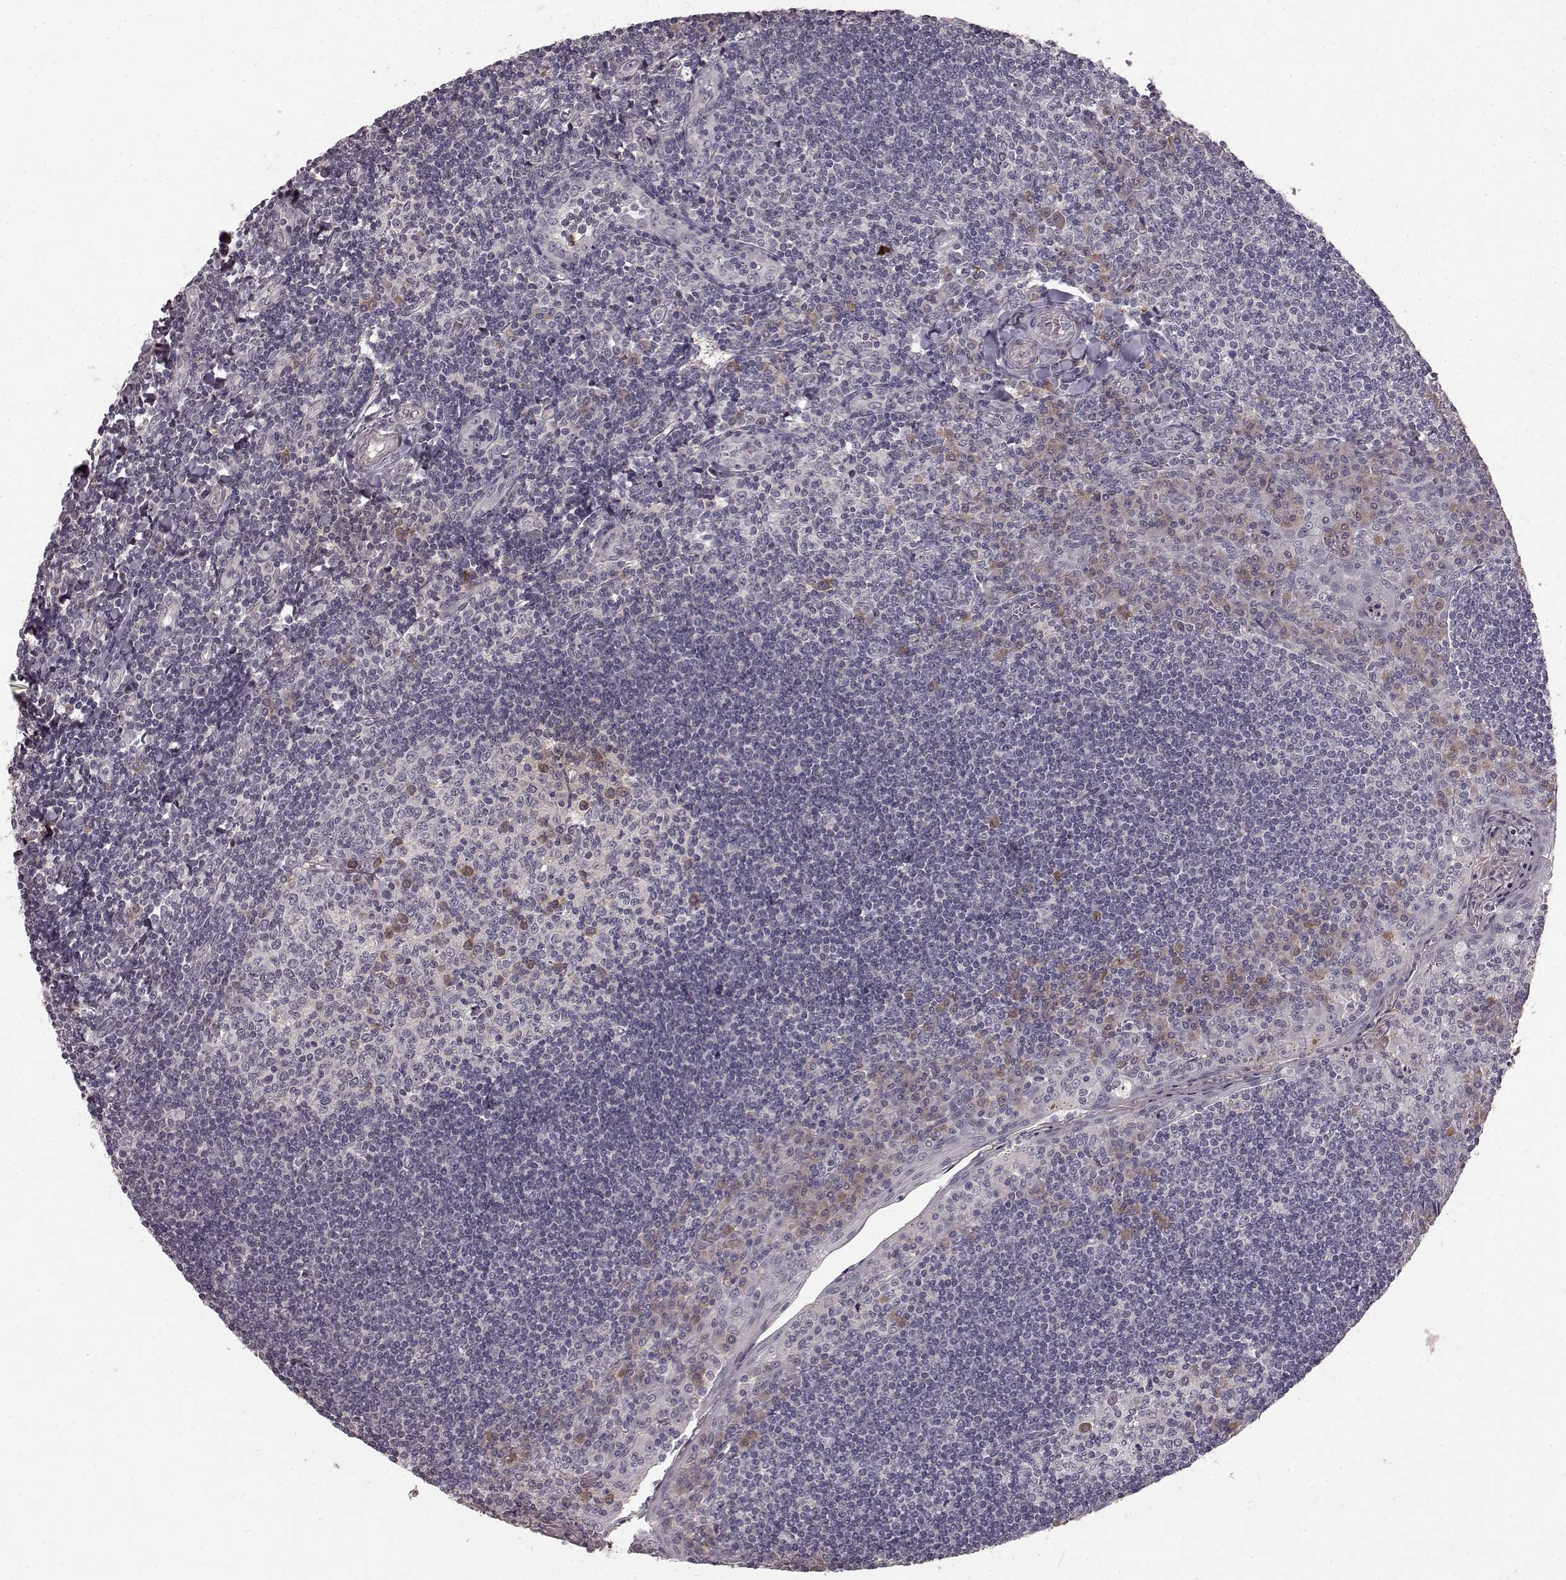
{"staining": {"intensity": "moderate", "quantity": "<25%", "location": "cytoplasmic/membranous"}, "tissue": "tonsil", "cell_type": "Germinal center cells", "image_type": "normal", "snomed": [{"axis": "morphology", "description": "Normal tissue, NOS"}, {"axis": "topography", "description": "Tonsil"}], "caption": "About <25% of germinal center cells in normal human tonsil exhibit moderate cytoplasmic/membranous protein expression as visualized by brown immunohistochemical staining.", "gene": "SLC22A18", "patient": {"sex": "female", "age": 12}}